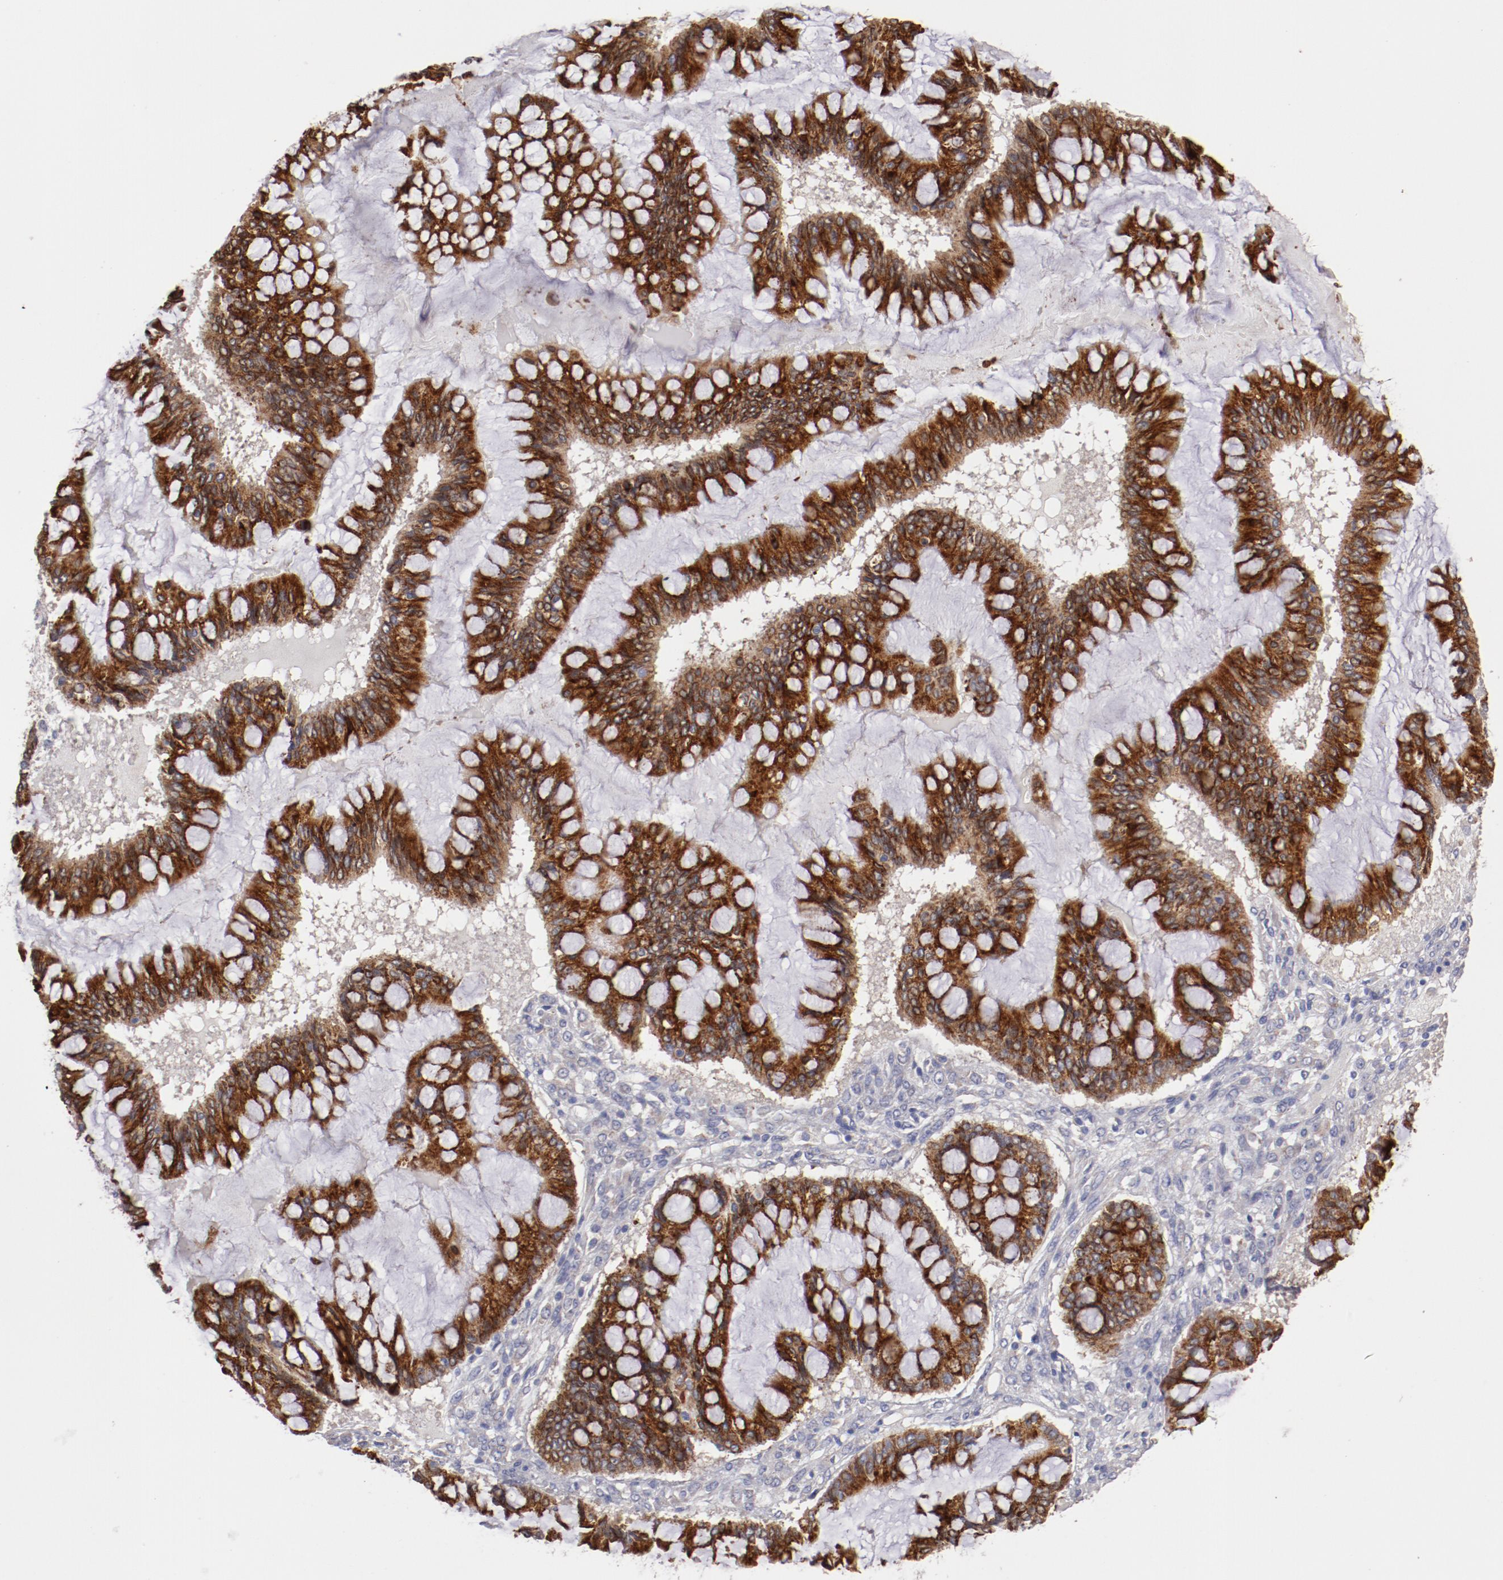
{"staining": {"intensity": "strong", "quantity": ">75%", "location": "cytoplasmic/membranous"}, "tissue": "ovarian cancer", "cell_type": "Tumor cells", "image_type": "cancer", "snomed": [{"axis": "morphology", "description": "Cystadenocarcinoma, mucinous, NOS"}, {"axis": "topography", "description": "Ovary"}], "caption": "Immunohistochemistry of ovarian cancer shows high levels of strong cytoplasmic/membranous expression in about >75% of tumor cells. (Brightfield microscopy of DAB IHC at high magnification).", "gene": "ENTPD5", "patient": {"sex": "female", "age": 73}}